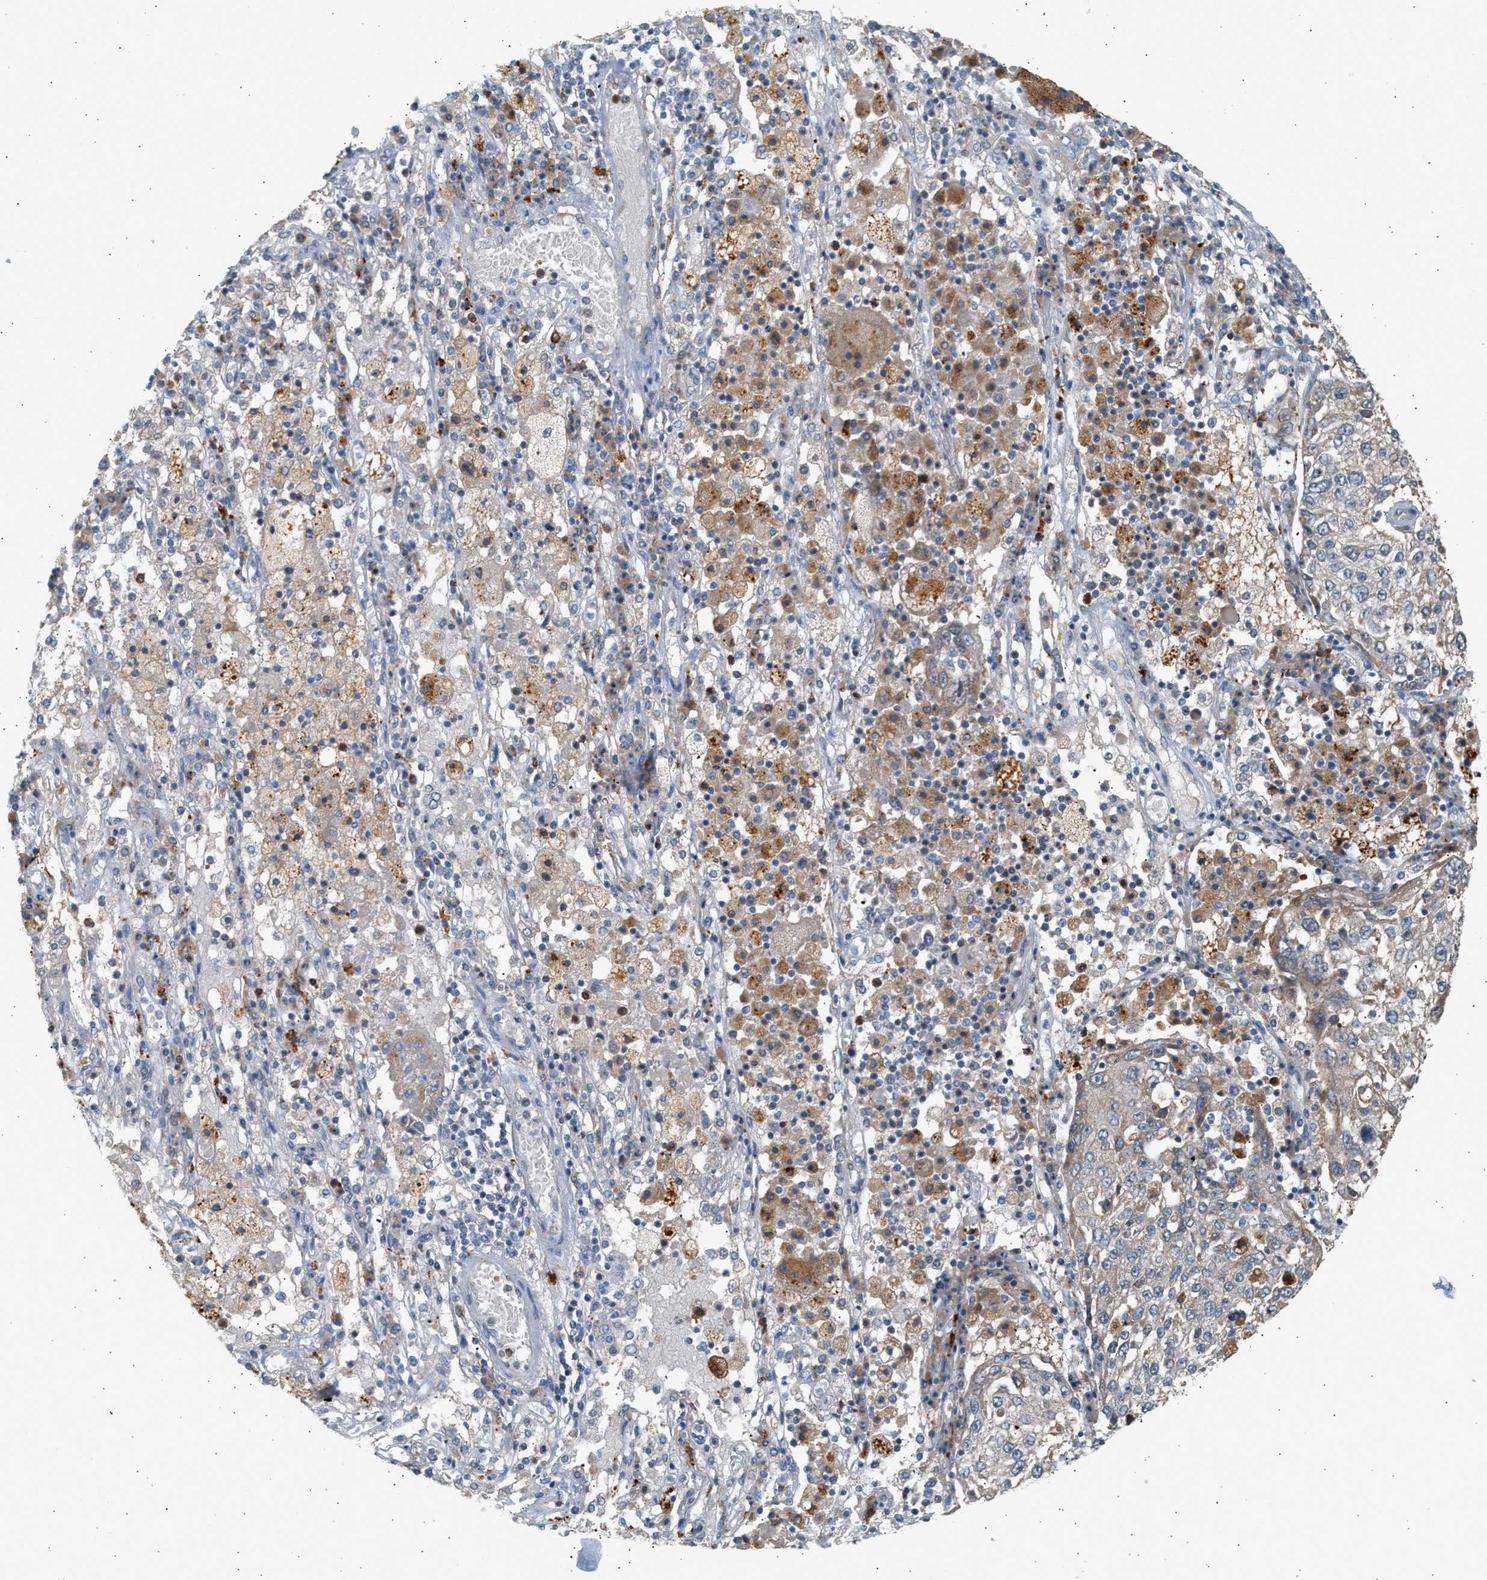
{"staining": {"intensity": "weak", "quantity": "<25%", "location": "cytoplasmic/membranous"}, "tissue": "lung cancer", "cell_type": "Tumor cells", "image_type": "cancer", "snomed": [{"axis": "morphology", "description": "Squamous cell carcinoma, NOS"}, {"axis": "topography", "description": "Lung"}], "caption": "A high-resolution photomicrograph shows immunohistochemistry (IHC) staining of lung cancer (squamous cell carcinoma), which demonstrates no significant expression in tumor cells.", "gene": "ENTHD1", "patient": {"sex": "male", "age": 65}}